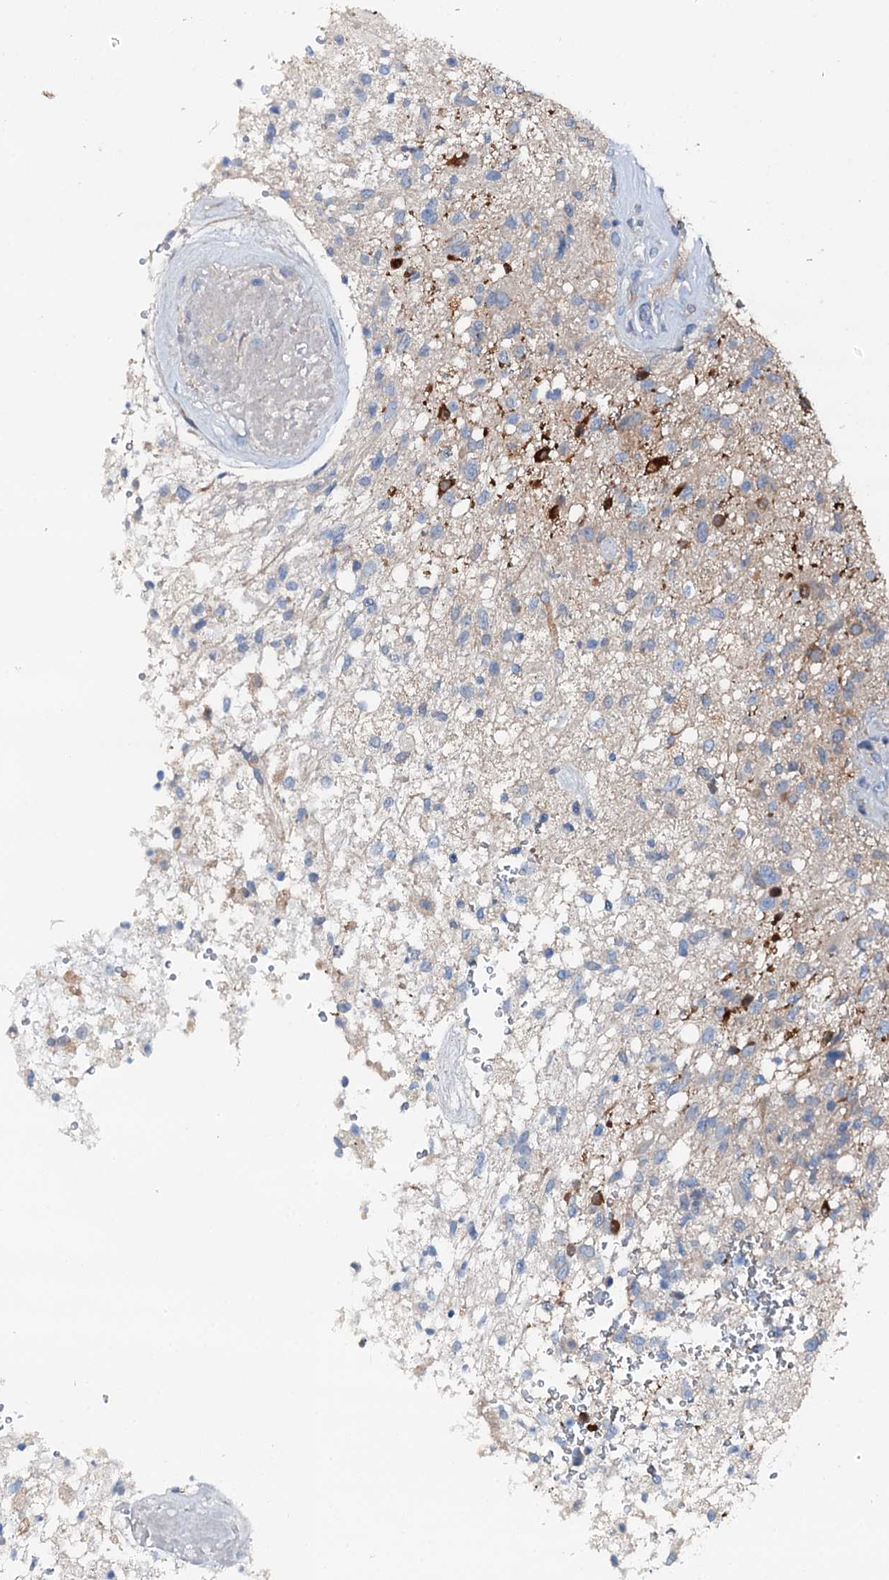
{"staining": {"intensity": "weak", "quantity": "<25%", "location": "cytoplasmic/membranous"}, "tissue": "glioma", "cell_type": "Tumor cells", "image_type": "cancer", "snomed": [{"axis": "morphology", "description": "Glioma, malignant, High grade"}, {"axis": "topography", "description": "Brain"}], "caption": "High-grade glioma (malignant) was stained to show a protein in brown. There is no significant staining in tumor cells. The staining is performed using DAB brown chromogen with nuclei counter-stained in using hematoxylin.", "gene": "GFOD2", "patient": {"sex": "male", "age": 56}}